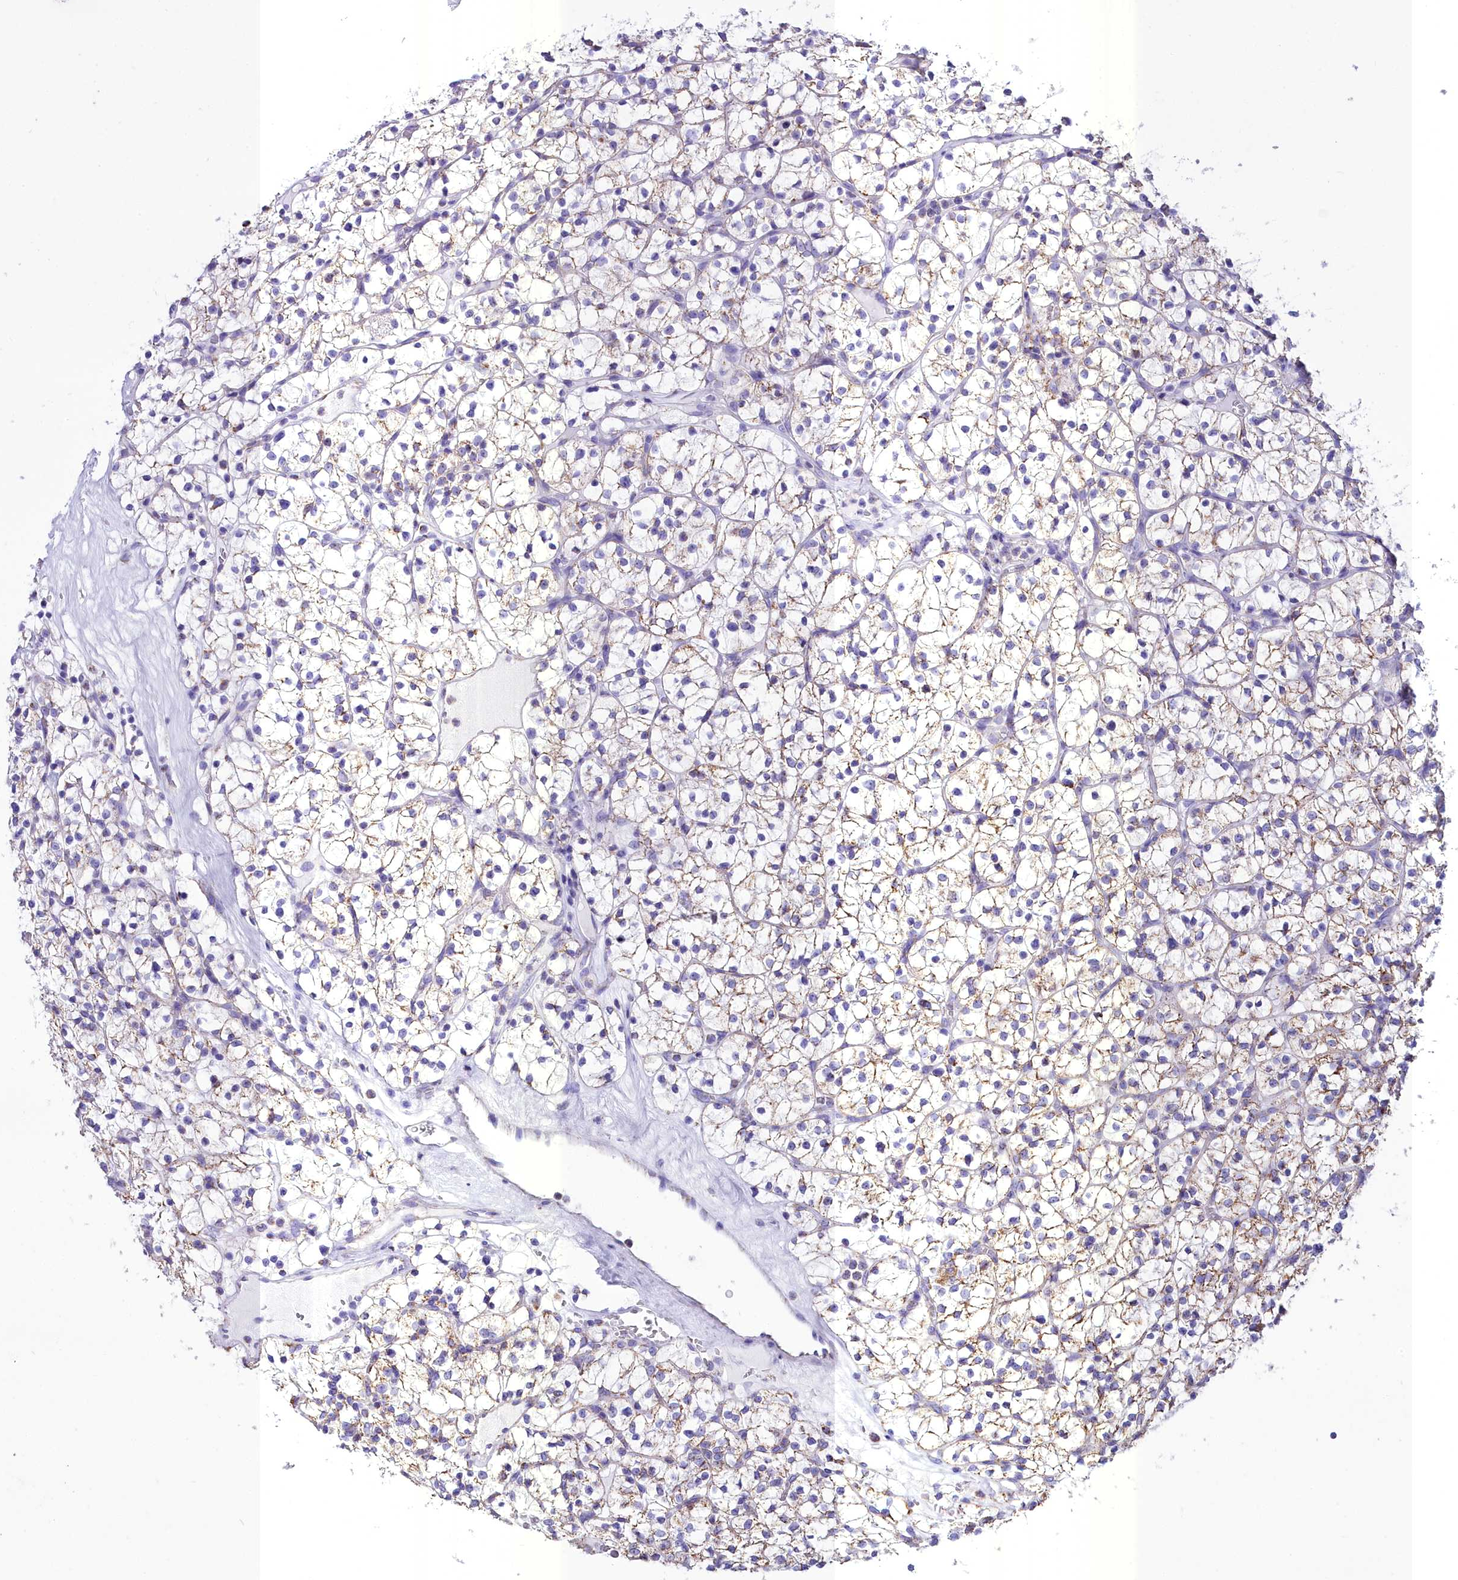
{"staining": {"intensity": "weak", "quantity": ">75%", "location": "cytoplasmic/membranous"}, "tissue": "renal cancer", "cell_type": "Tumor cells", "image_type": "cancer", "snomed": [{"axis": "morphology", "description": "Adenocarcinoma, NOS"}, {"axis": "topography", "description": "Kidney"}], "caption": "This image shows IHC staining of human renal adenocarcinoma, with low weak cytoplasmic/membranous expression in about >75% of tumor cells.", "gene": "WDFY3", "patient": {"sex": "female", "age": 64}}